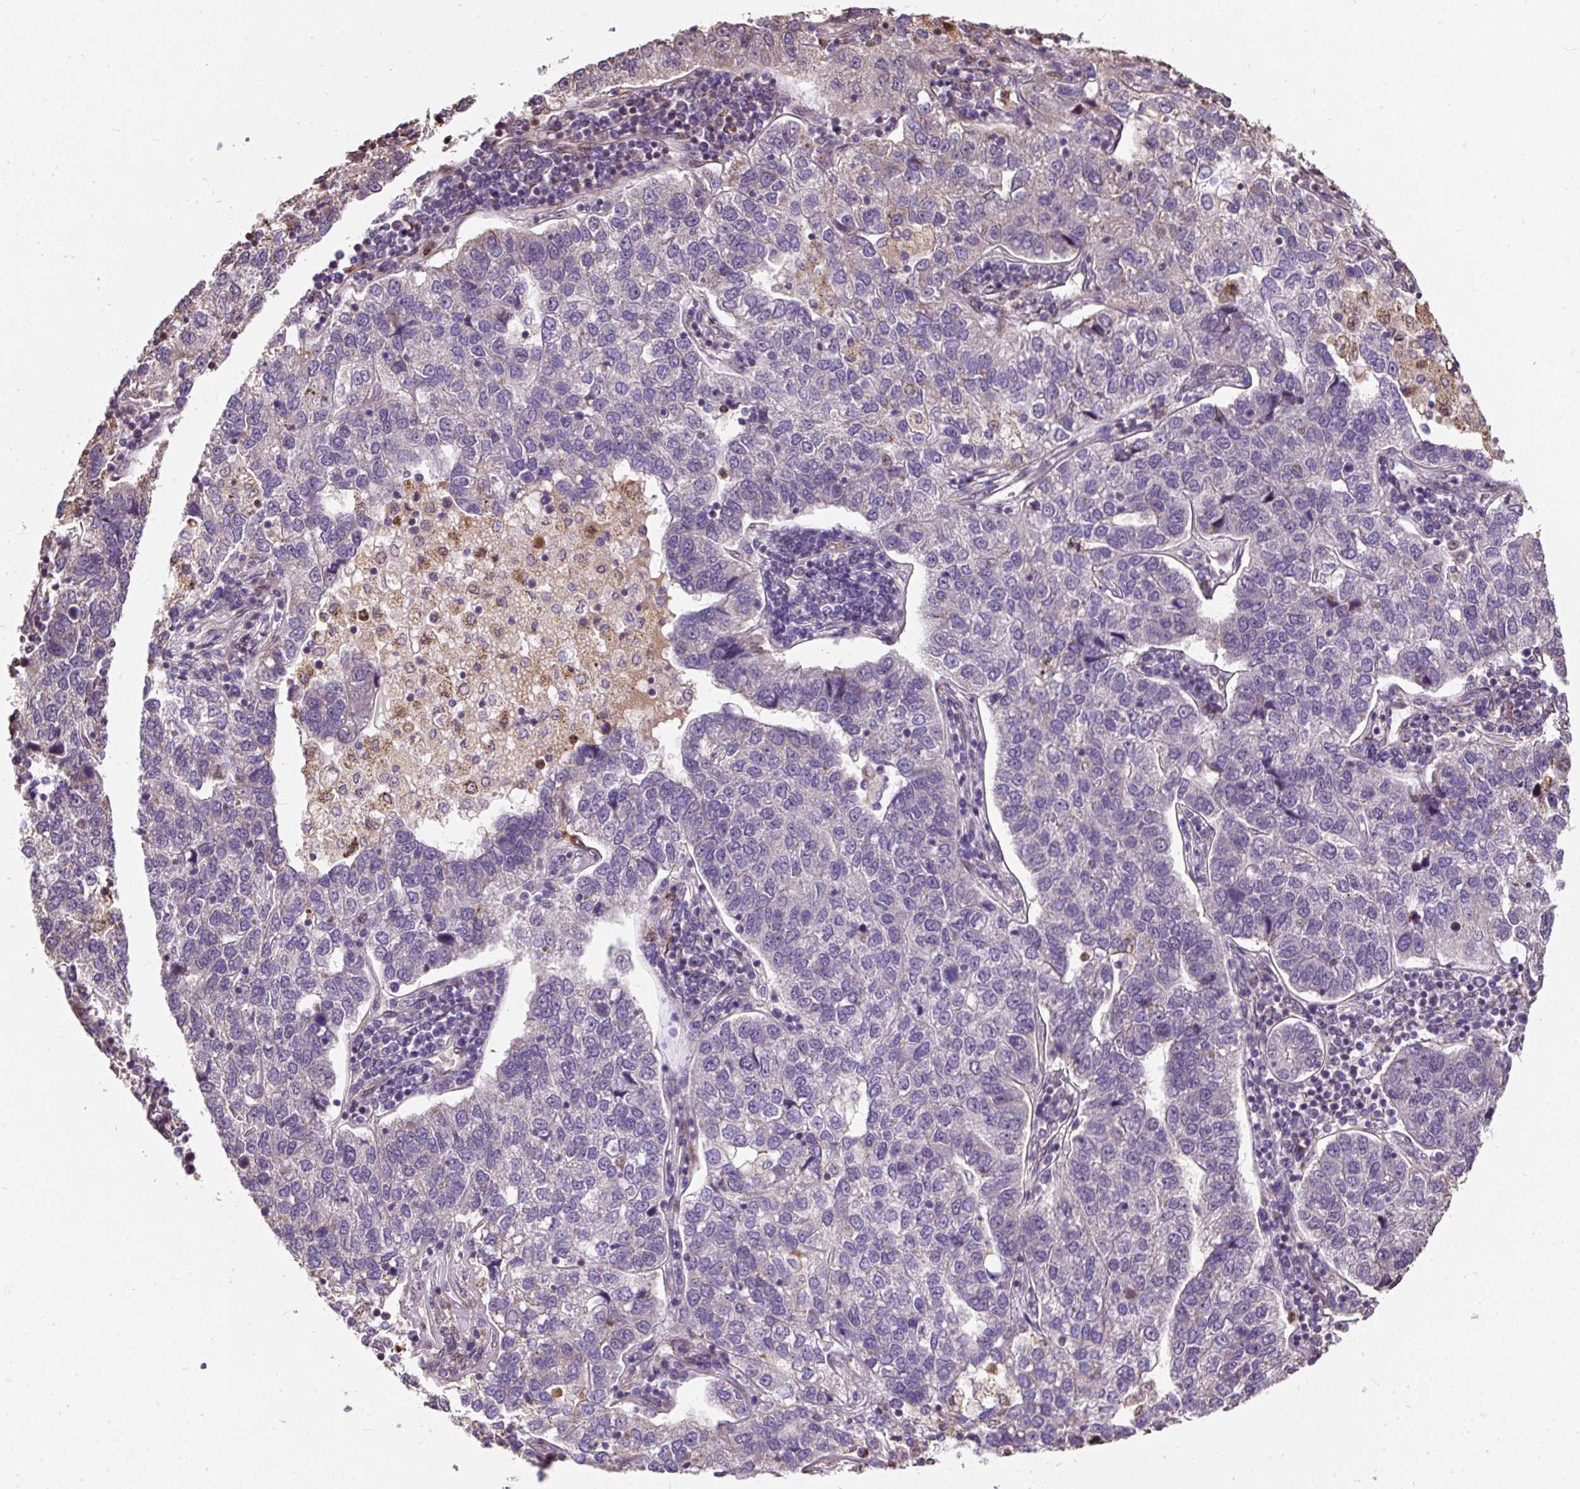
{"staining": {"intensity": "negative", "quantity": "none", "location": "none"}, "tissue": "pancreatic cancer", "cell_type": "Tumor cells", "image_type": "cancer", "snomed": [{"axis": "morphology", "description": "Adenocarcinoma, NOS"}, {"axis": "topography", "description": "Pancreas"}], "caption": "Pancreatic adenocarcinoma was stained to show a protein in brown. There is no significant staining in tumor cells.", "gene": "PUS7L", "patient": {"sex": "female", "age": 61}}